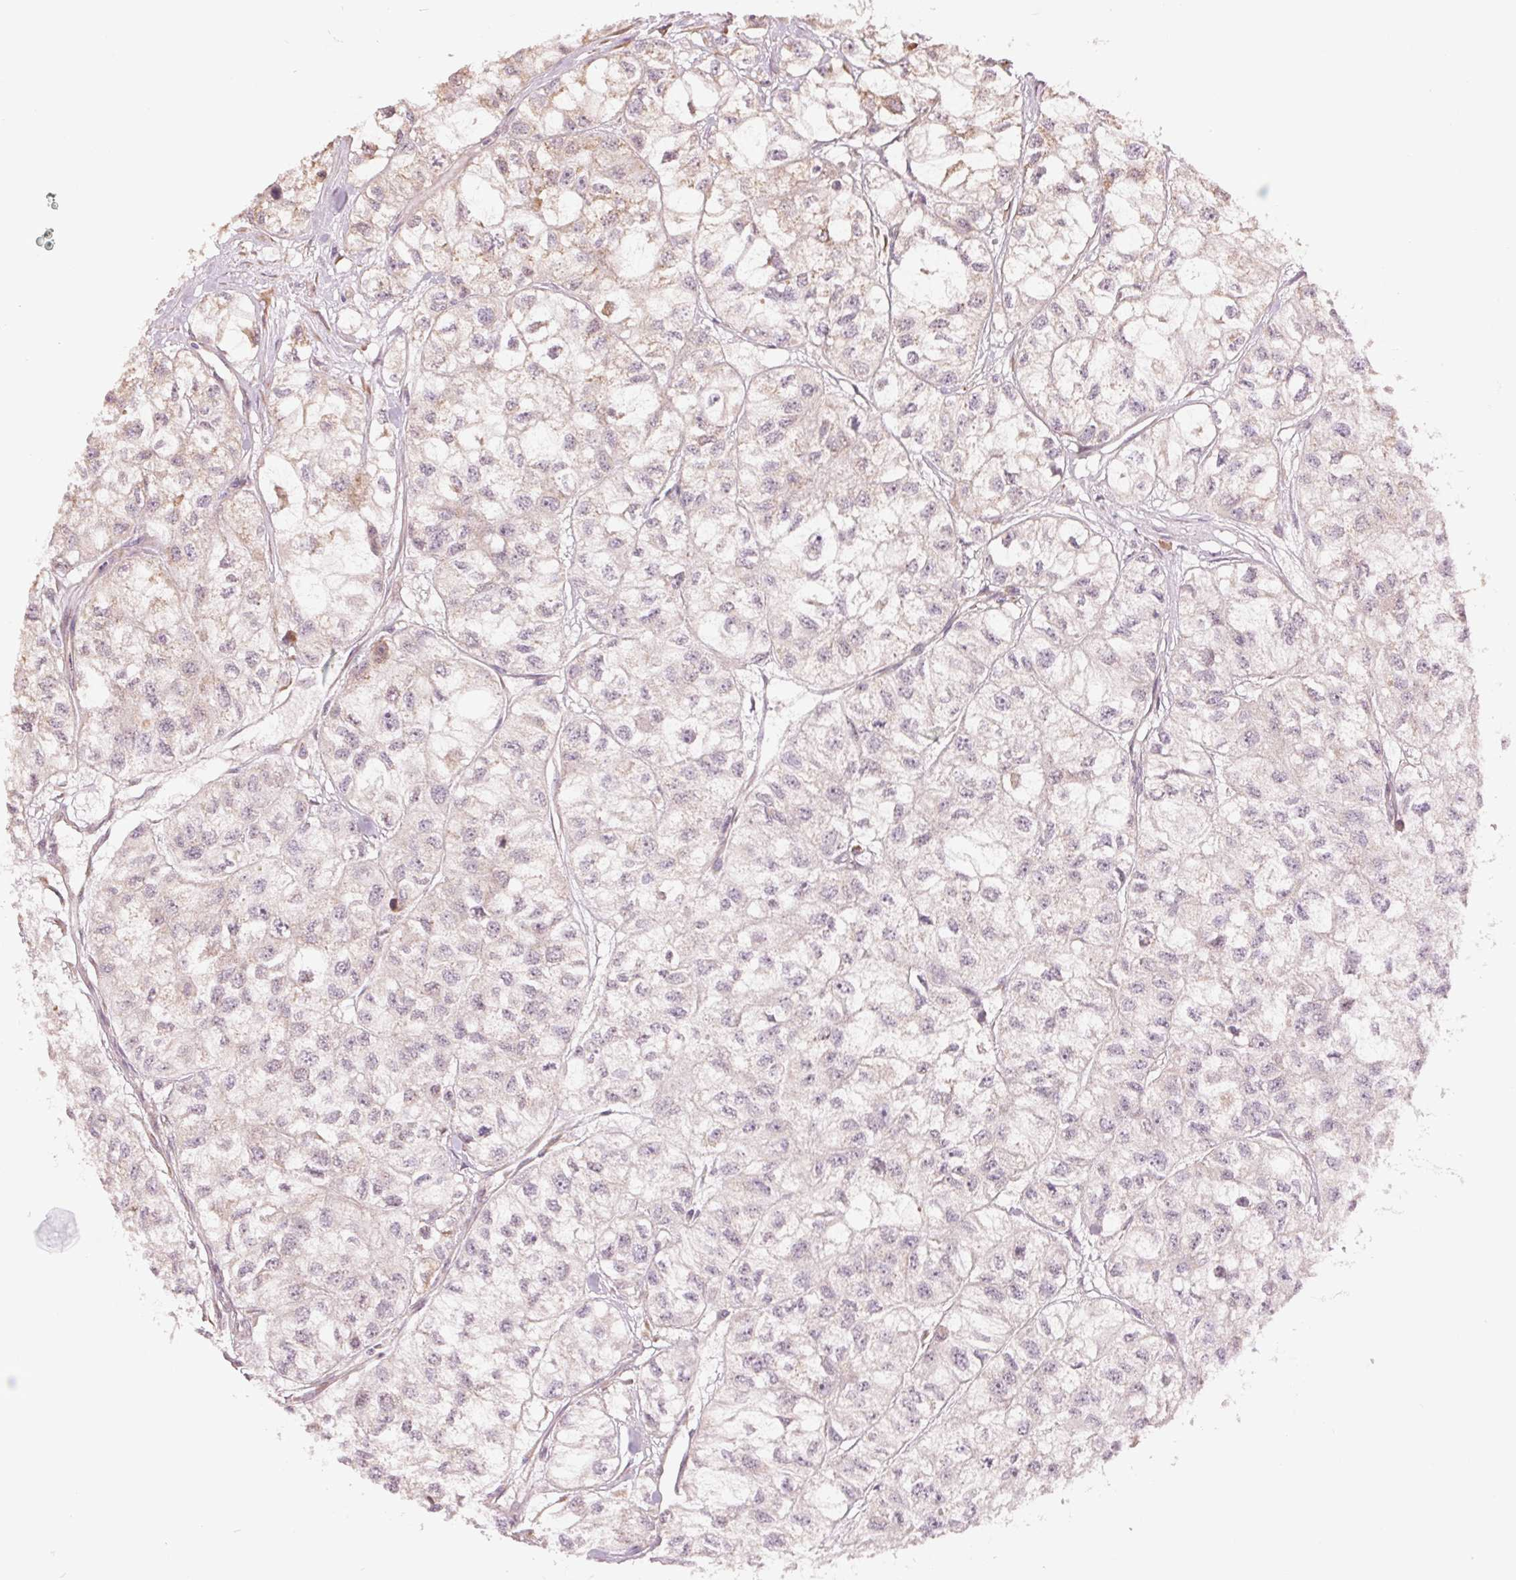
{"staining": {"intensity": "negative", "quantity": "none", "location": "none"}, "tissue": "renal cancer", "cell_type": "Tumor cells", "image_type": "cancer", "snomed": [{"axis": "morphology", "description": "Adenocarcinoma, NOS"}, {"axis": "topography", "description": "Kidney"}], "caption": "IHC image of renal cancer stained for a protein (brown), which exhibits no staining in tumor cells.", "gene": "SLC20A1", "patient": {"sex": "male", "age": 56}}